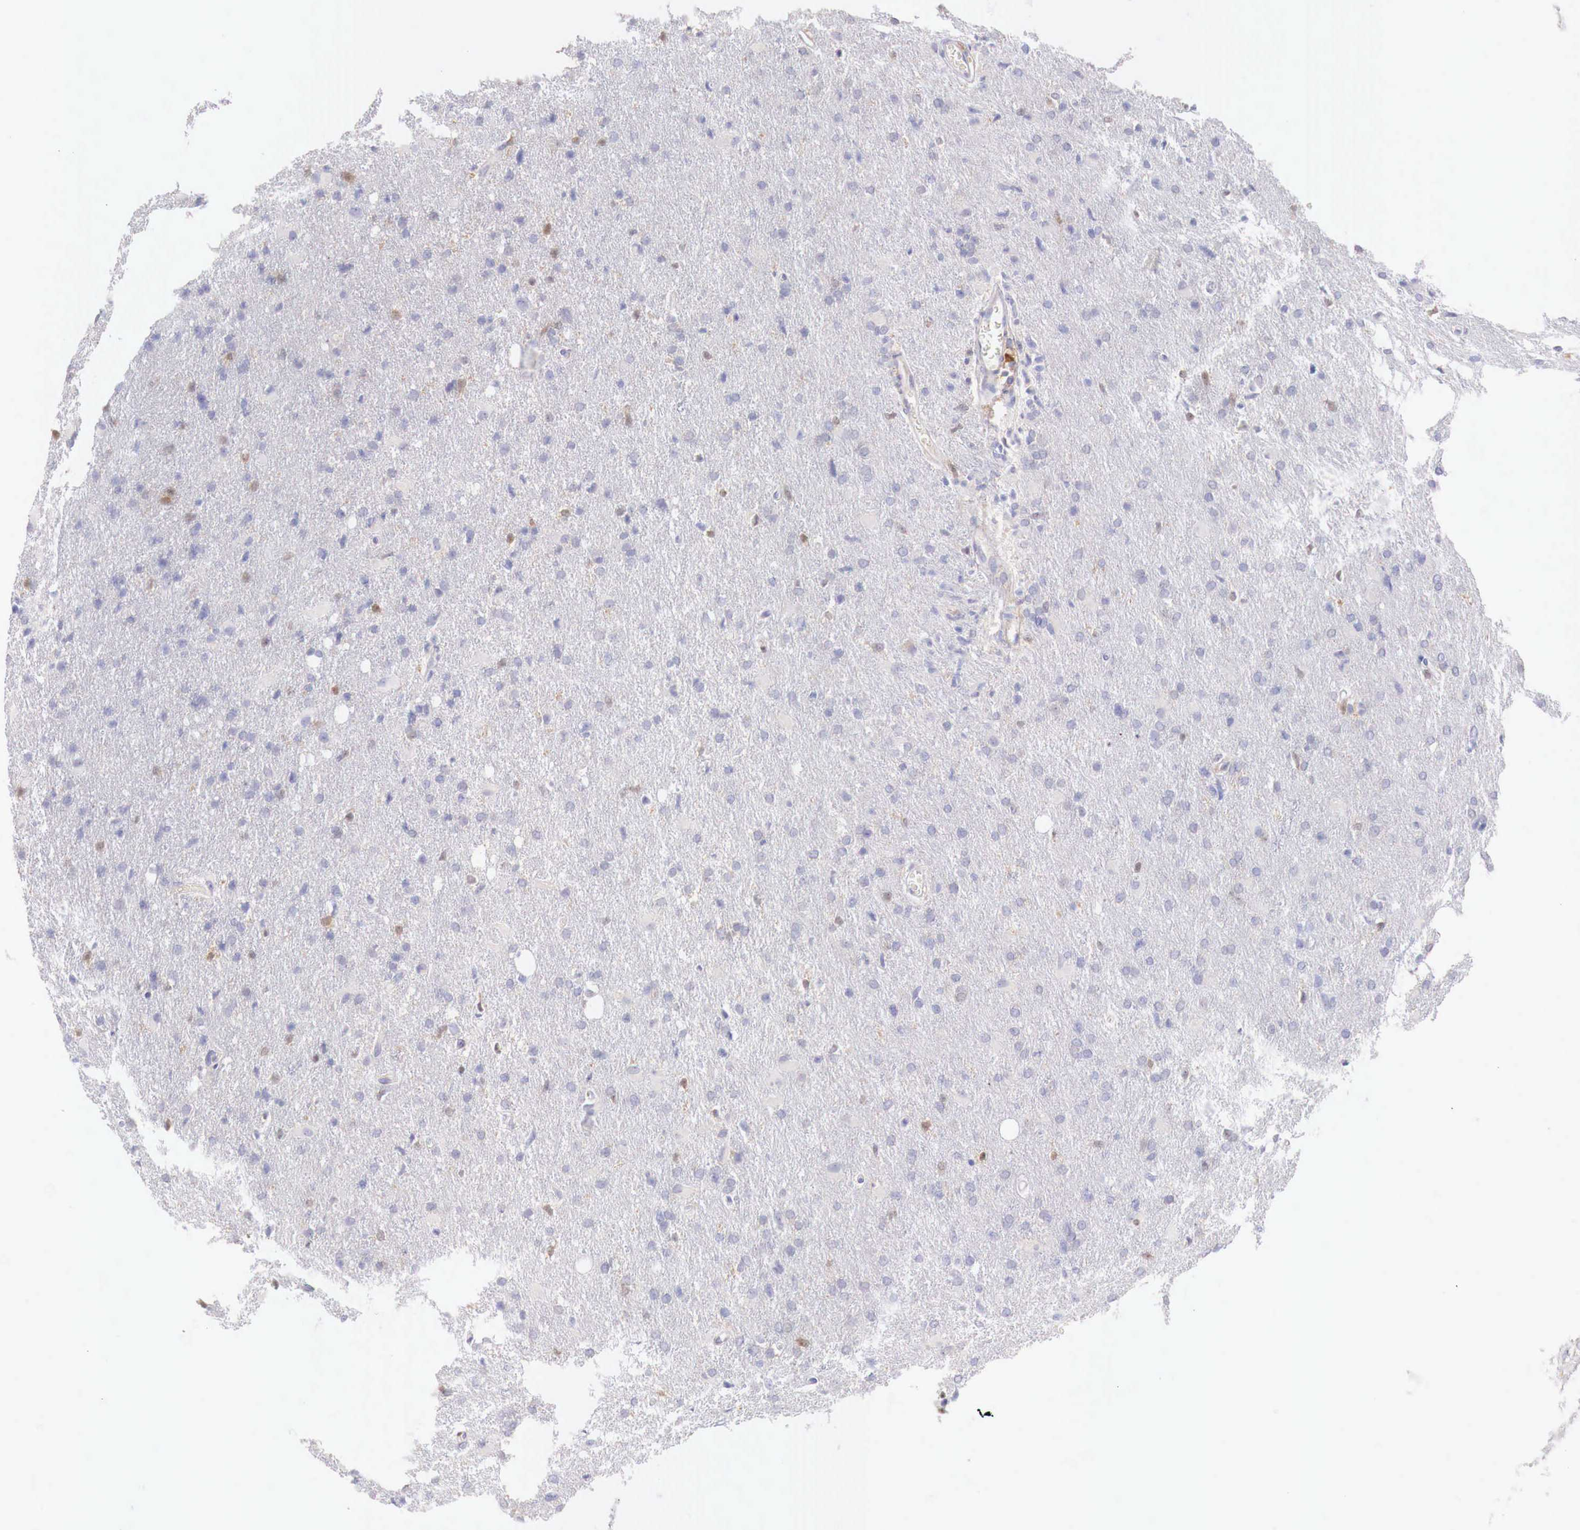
{"staining": {"intensity": "negative", "quantity": "none", "location": "none"}, "tissue": "glioma", "cell_type": "Tumor cells", "image_type": "cancer", "snomed": [{"axis": "morphology", "description": "Glioma, malignant, High grade"}, {"axis": "topography", "description": "Brain"}], "caption": "Photomicrograph shows no significant protein expression in tumor cells of malignant glioma (high-grade).", "gene": "RENBP", "patient": {"sex": "male", "age": 68}}